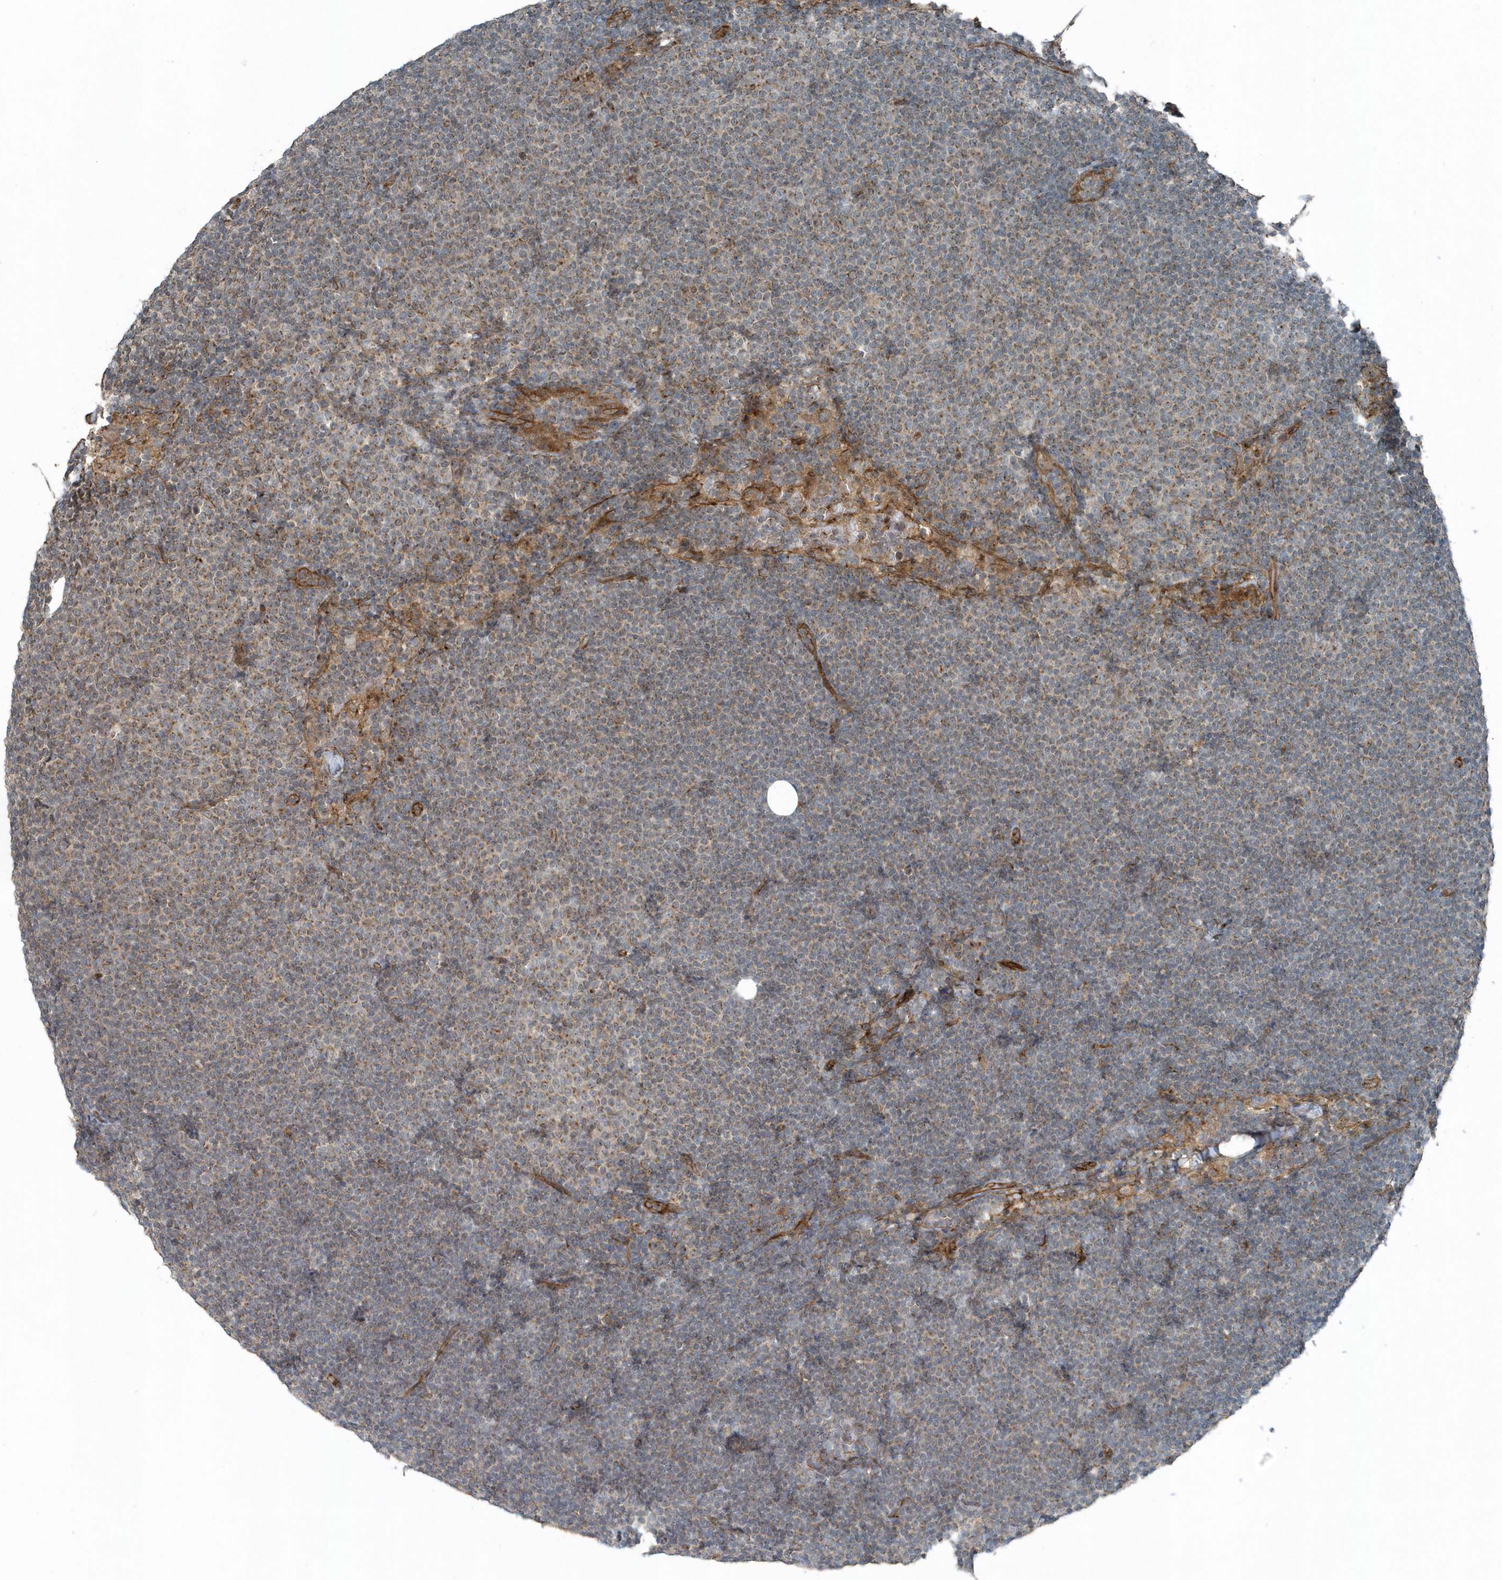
{"staining": {"intensity": "weak", "quantity": "25%-75%", "location": "cytoplasmic/membranous"}, "tissue": "lymphoma", "cell_type": "Tumor cells", "image_type": "cancer", "snomed": [{"axis": "morphology", "description": "Malignant lymphoma, non-Hodgkin's type, Low grade"}, {"axis": "topography", "description": "Lymph node"}], "caption": "Immunohistochemistry (DAB (3,3'-diaminobenzidine)) staining of lymphoma displays weak cytoplasmic/membranous protein positivity in approximately 25%-75% of tumor cells.", "gene": "GCC2", "patient": {"sex": "female", "age": 53}}